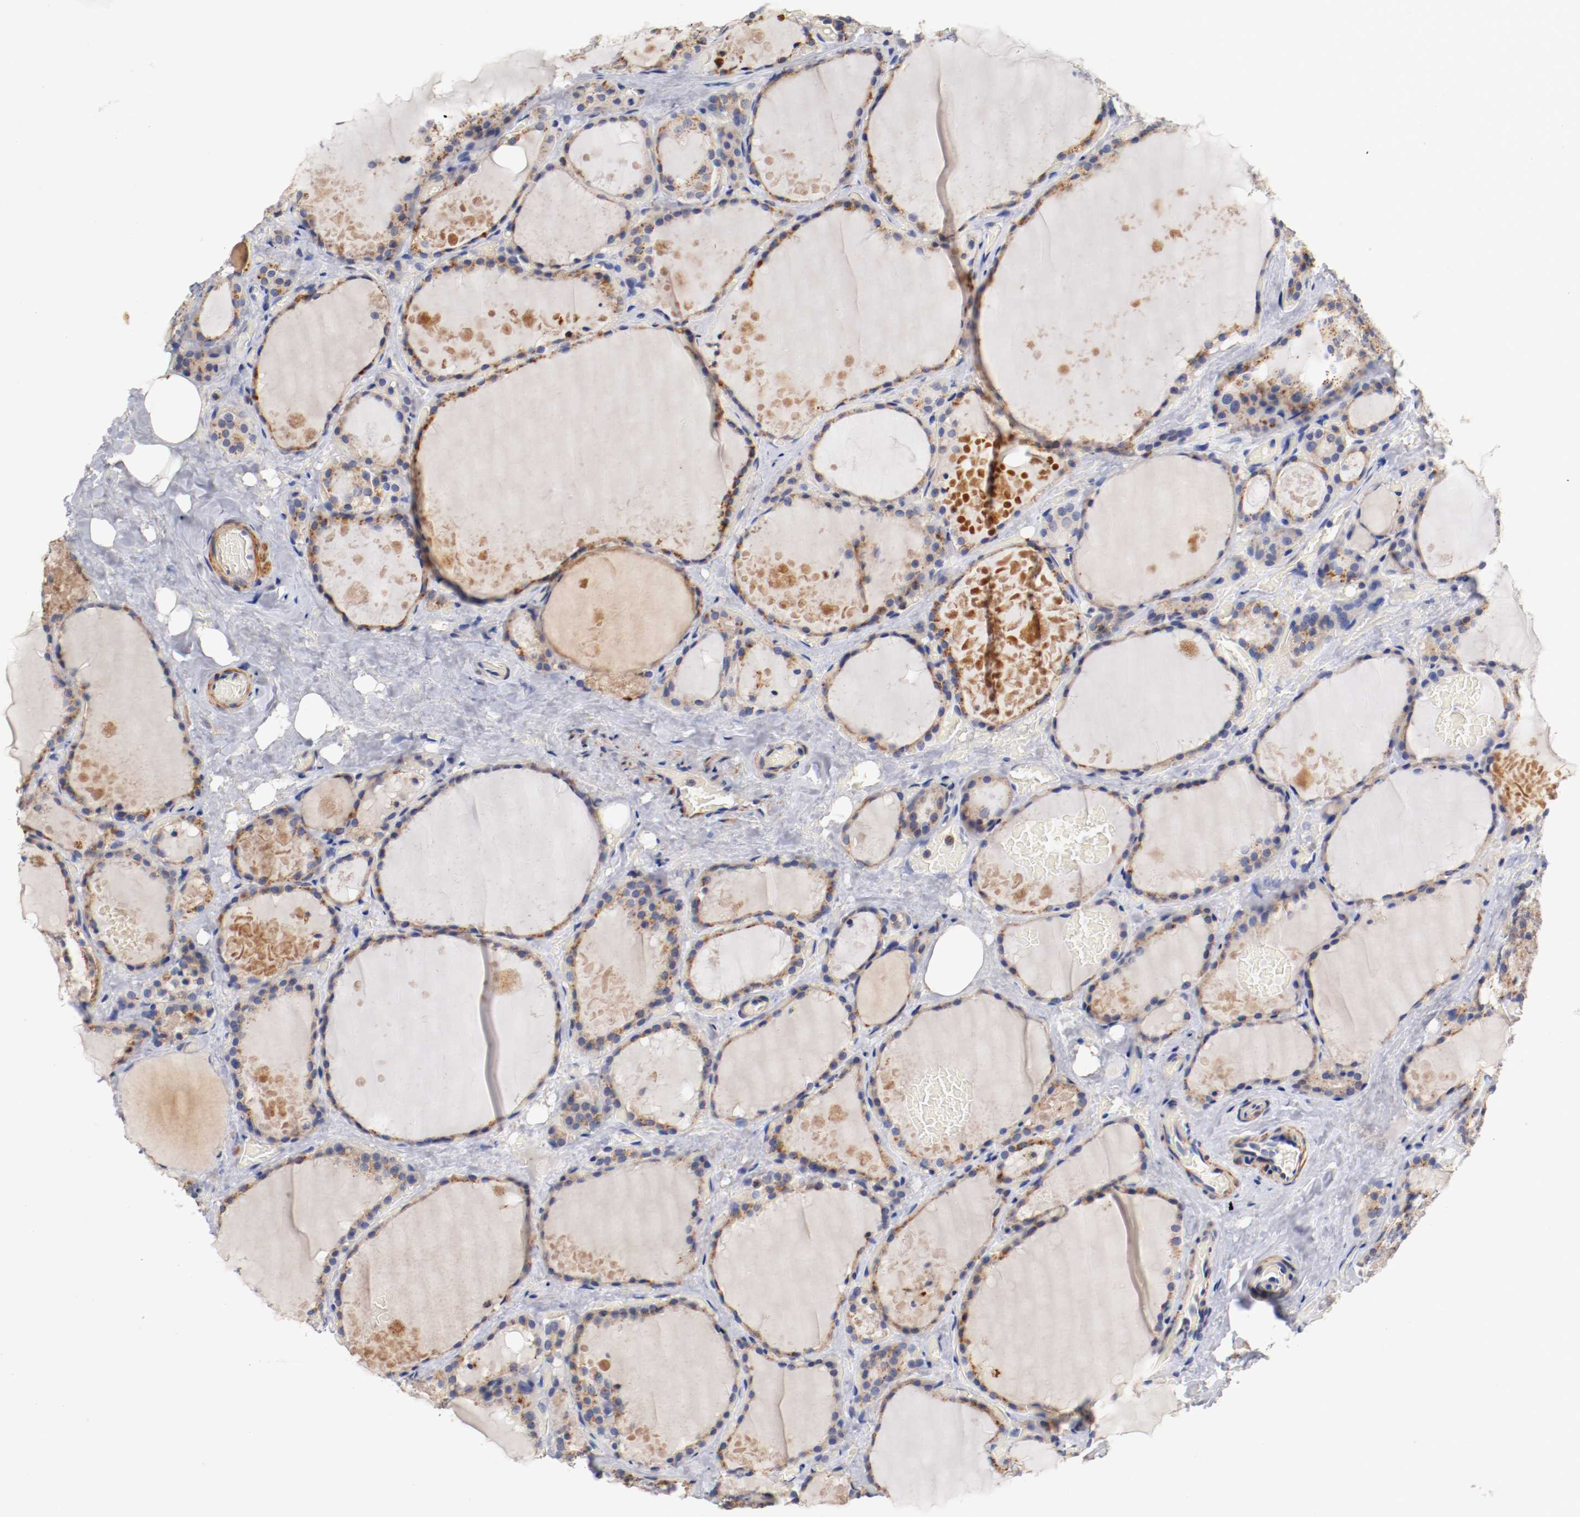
{"staining": {"intensity": "weak", "quantity": "25%-75%", "location": "cytoplasmic/membranous"}, "tissue": "thyroid gland", "cell_type": "Glandular cells", "image_type": "normal", "snomed": [{"axis": "morphology", "description": "Normal tissue, NOS"}, {"axis": "topography", "description": "Thyroid gland"}], "caption": "Protein positivity by IHC exhibits weak cytoplasmic/membranous positivity in about 25%-75% of glandular cells in benign thyroid gland.", "gene": "SEMA5A", "patient": {"sex": "male", "age": 61}}